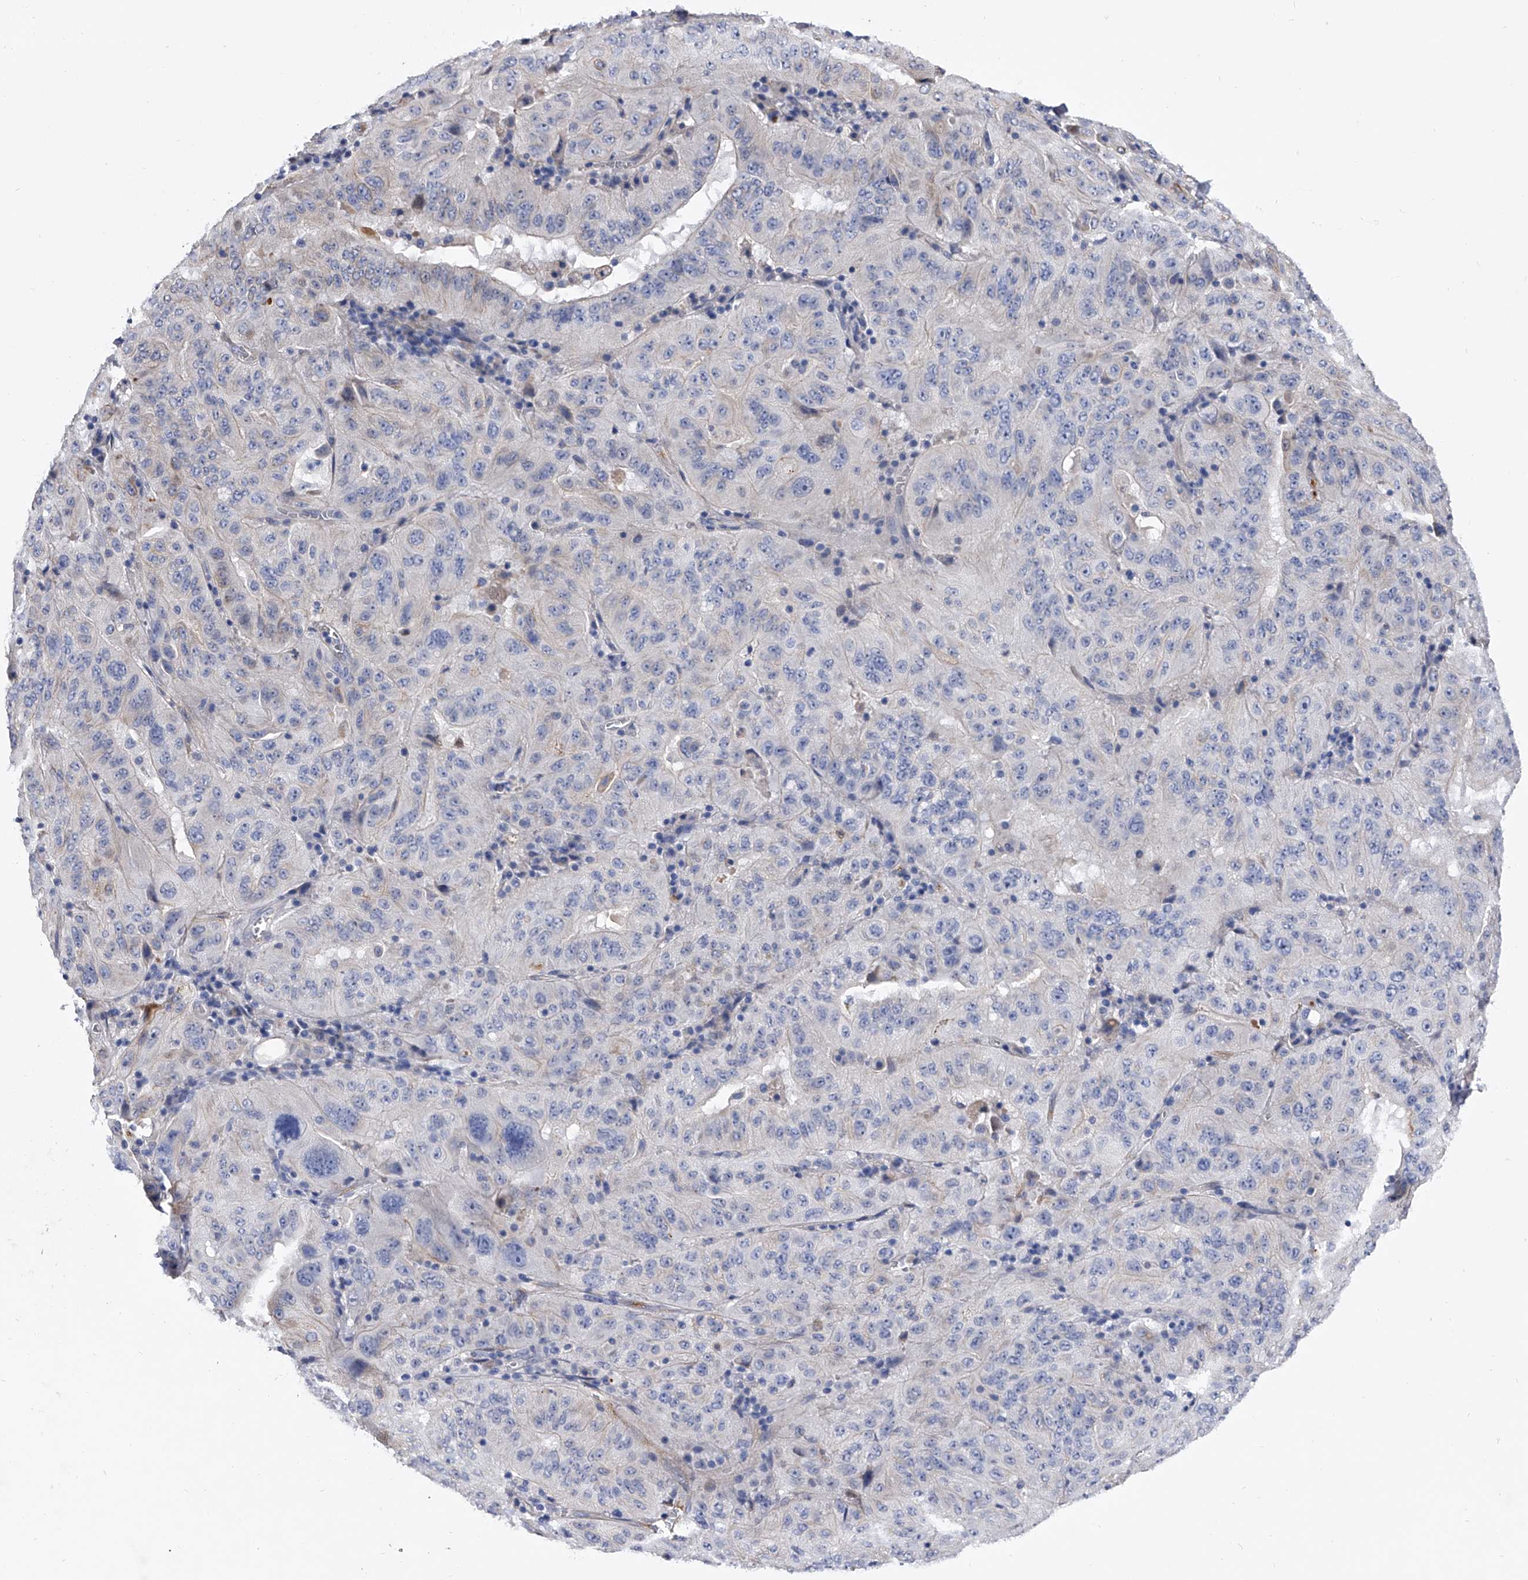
{"staining": {"intensity": "negative", "quantity": "none", "location": "none"}, "tissue": "pancreatic cancer", "cell_type": "Tumor cells", "image_type": "cancer", "snomed": [{"axis": "morphology", "description": "Adenocarcinoma, NOS"}, {"axis": "topography", "description": "Pancreas"}], "caption": "The immunohistochemistry micrograph has no significant staining in tumor cells of pancreatic cancer tissue.", "gene": "EFCAB7", "patient": {"sex": "male", "age": 63}}